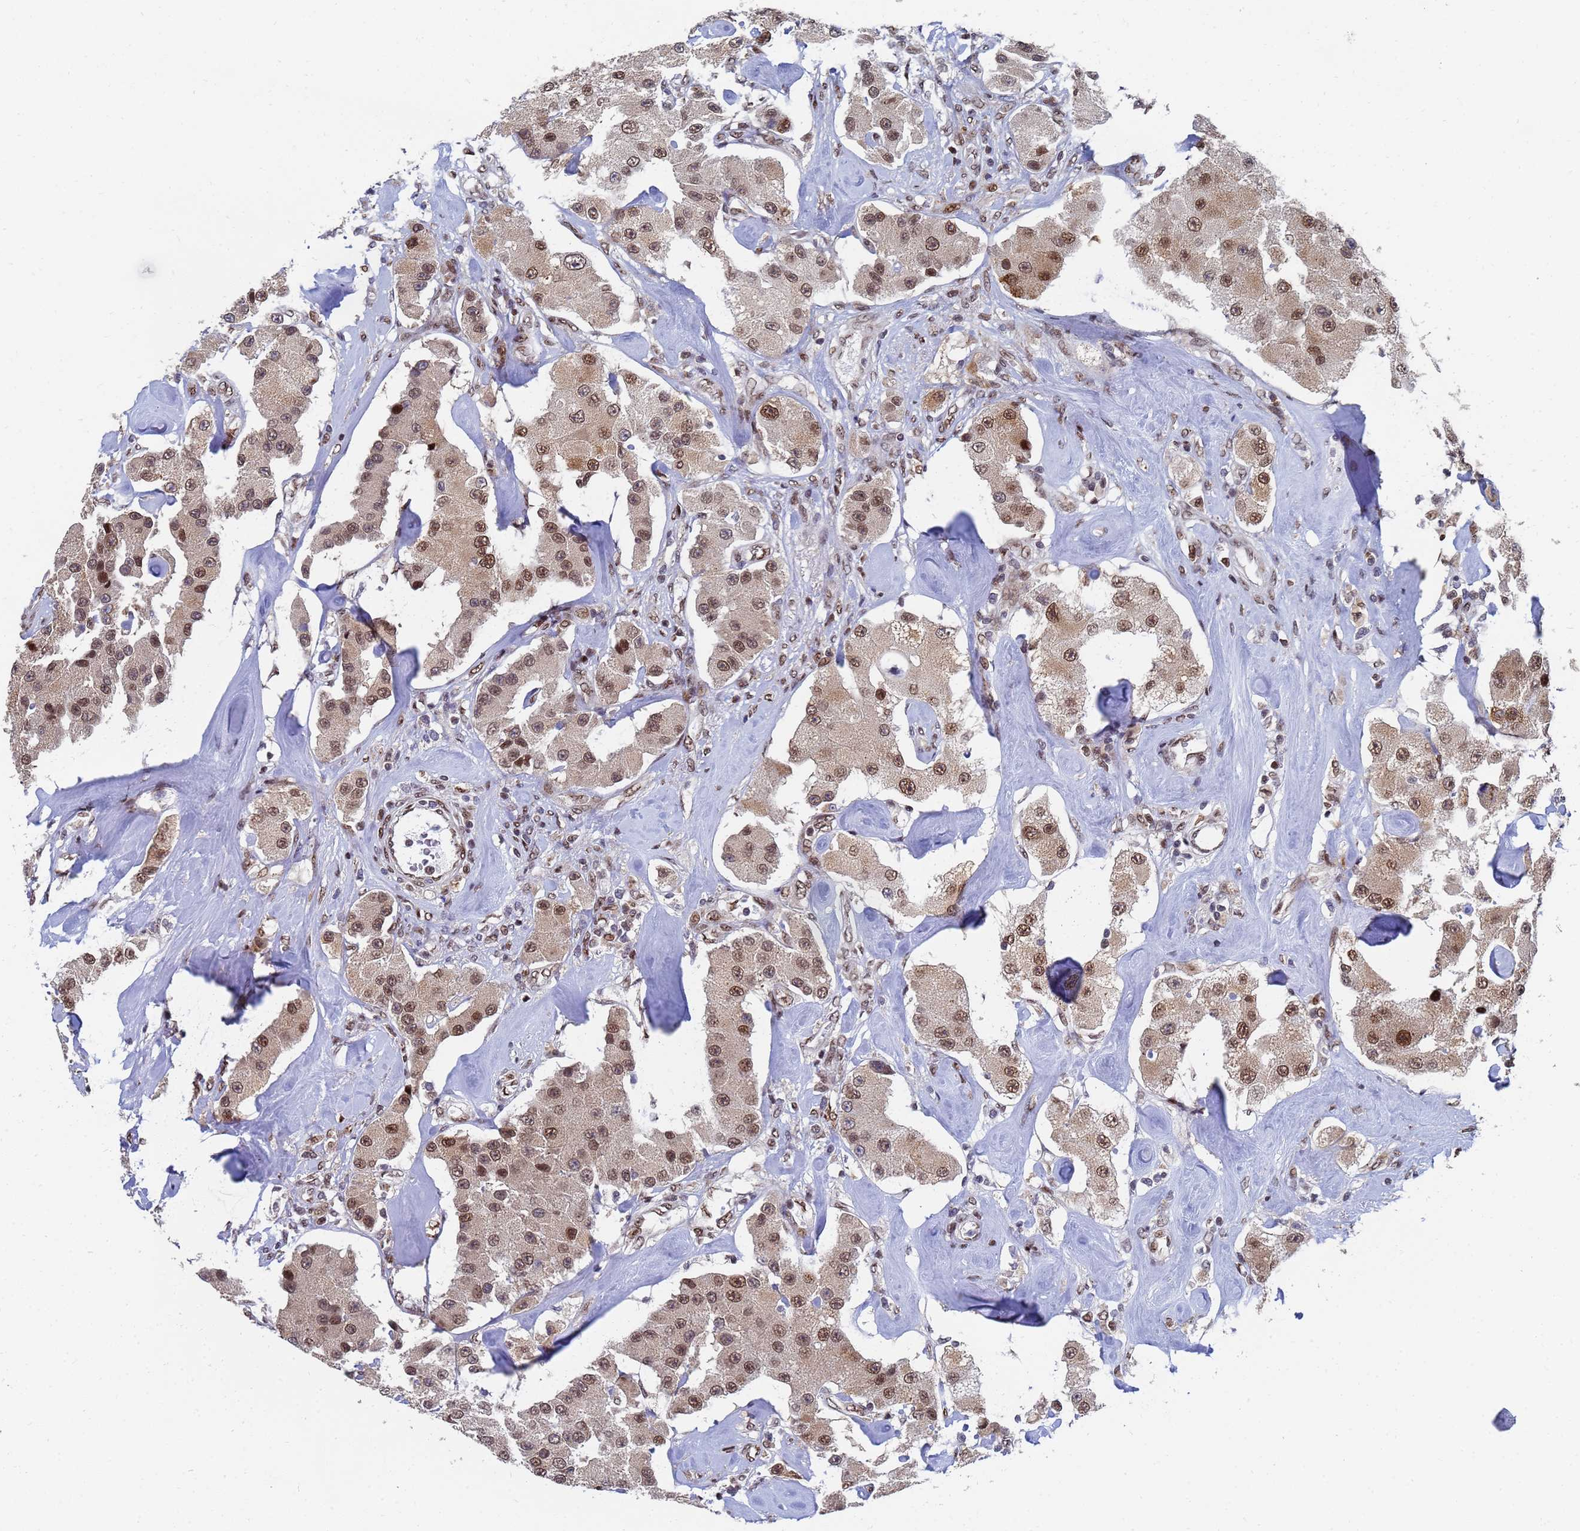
{"staining": {"intensity": "moderate", "quantity": ">75%", "location": "nuclear"}, "tissue": "carcinoid", "cell_type": "Tumor cells", "image_type": "cancer", "snomed": [{"axis": "morphology", "description": "Carcinoid, malignant, NOS"}, {"axis": "topography", "description": "Pancreas"}], "caption": "This micrograph demonstrates IHC staining of human carcinoid (malignant), with medium moderate nuclear positivity in approximately >75% of tumor cells.", "gene": "AP5Z1", "patient": {"sex": "male", "age": 41}}